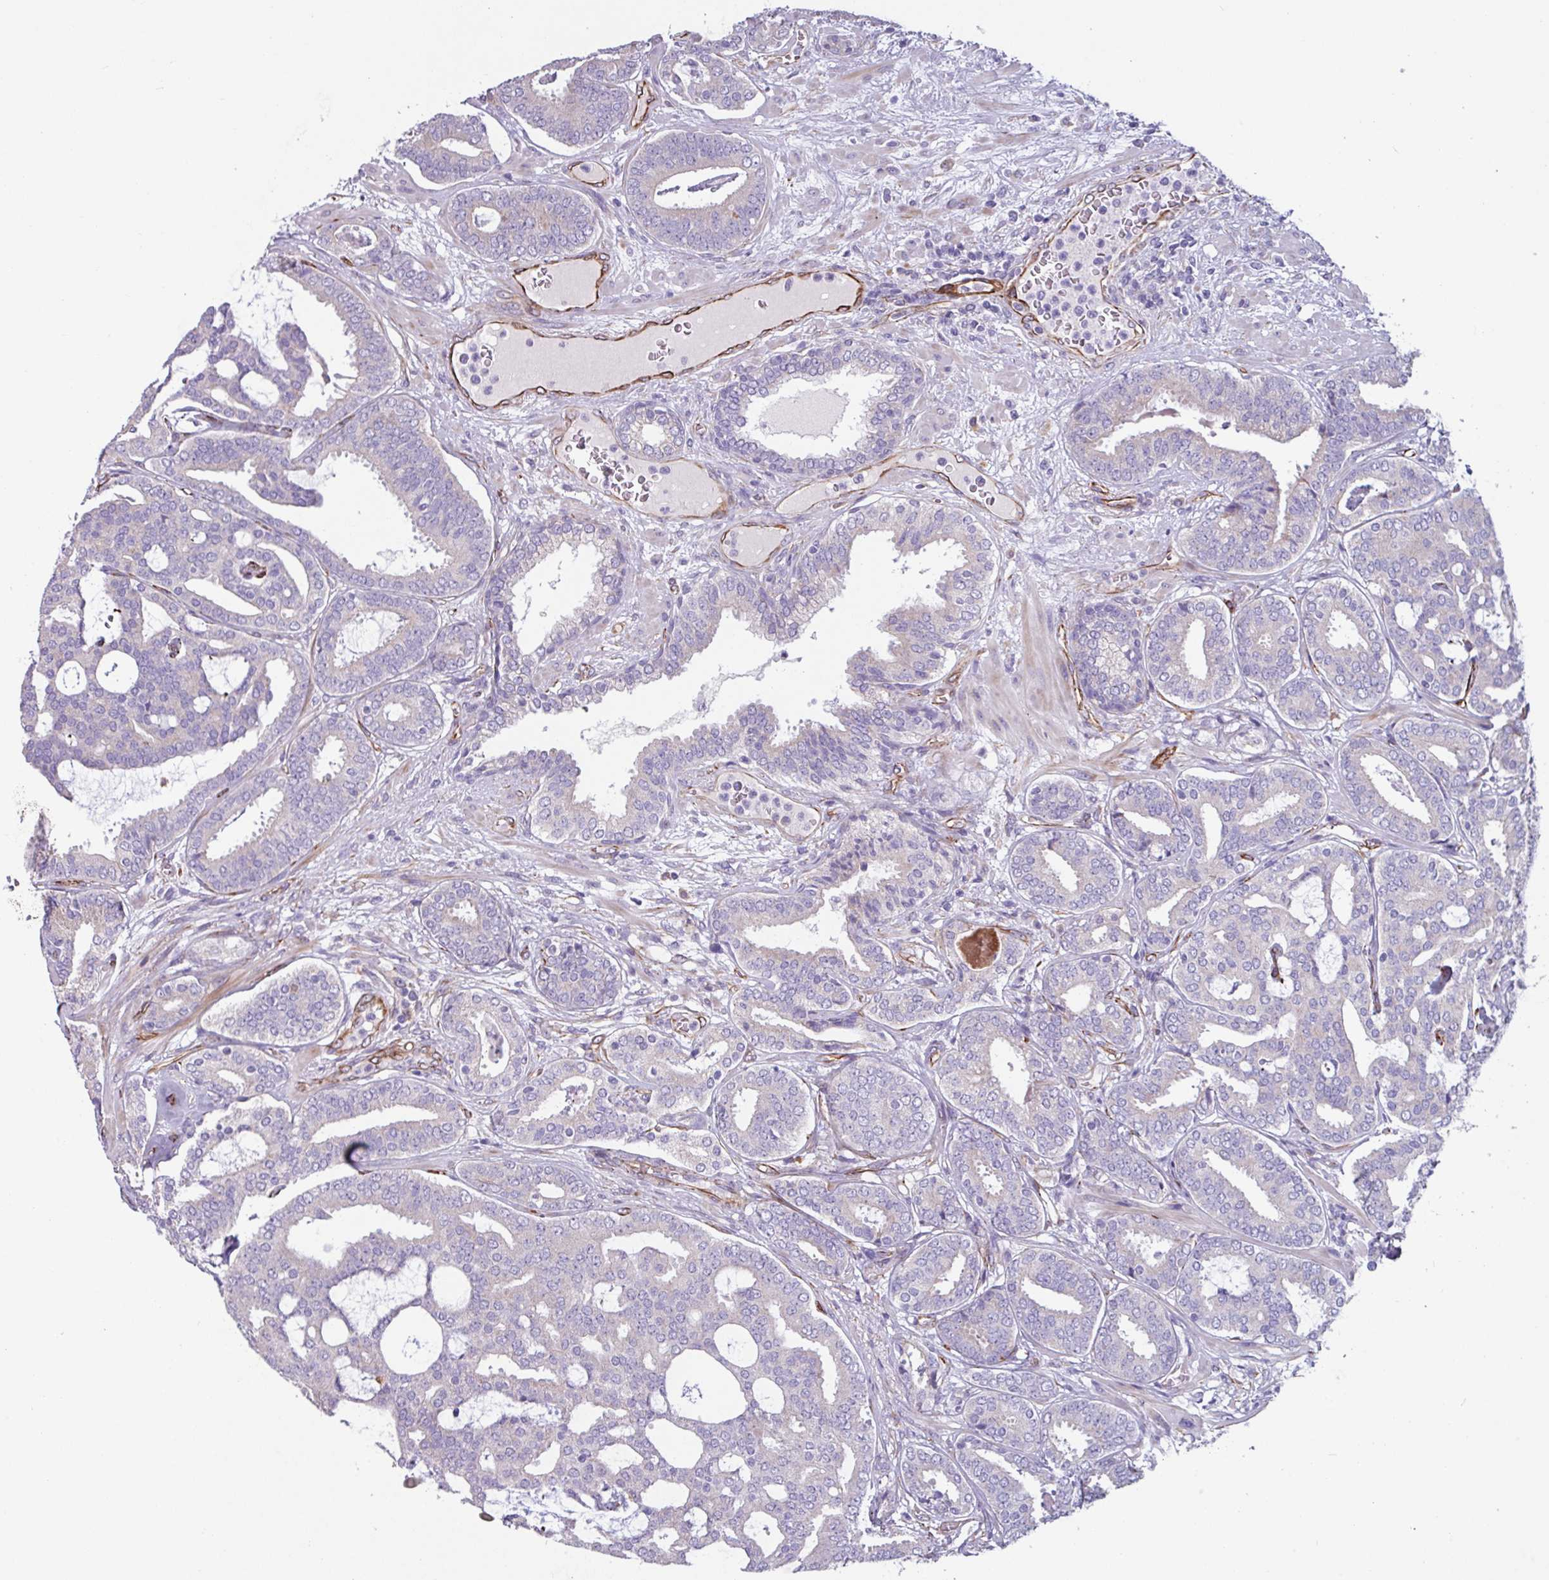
{"staining": {"intensity": "negative", "quantity": "none", "location": "none"}, "tissue": "prostate cancer", "cell_type": "Tumor cells", "image_type": "cancer", "snomed": [{"axis": "morphology", "description": "Adenocarcinoma, High grade"}, {"axis": "topography", "description": "Prostate"}], "caption": "The photomicrograph exhibits no staining of tumor cells in high-grade adenocarcinoma (prostate).", "gene": "BTD", "patient": {"sex": "male", "age": 65}}